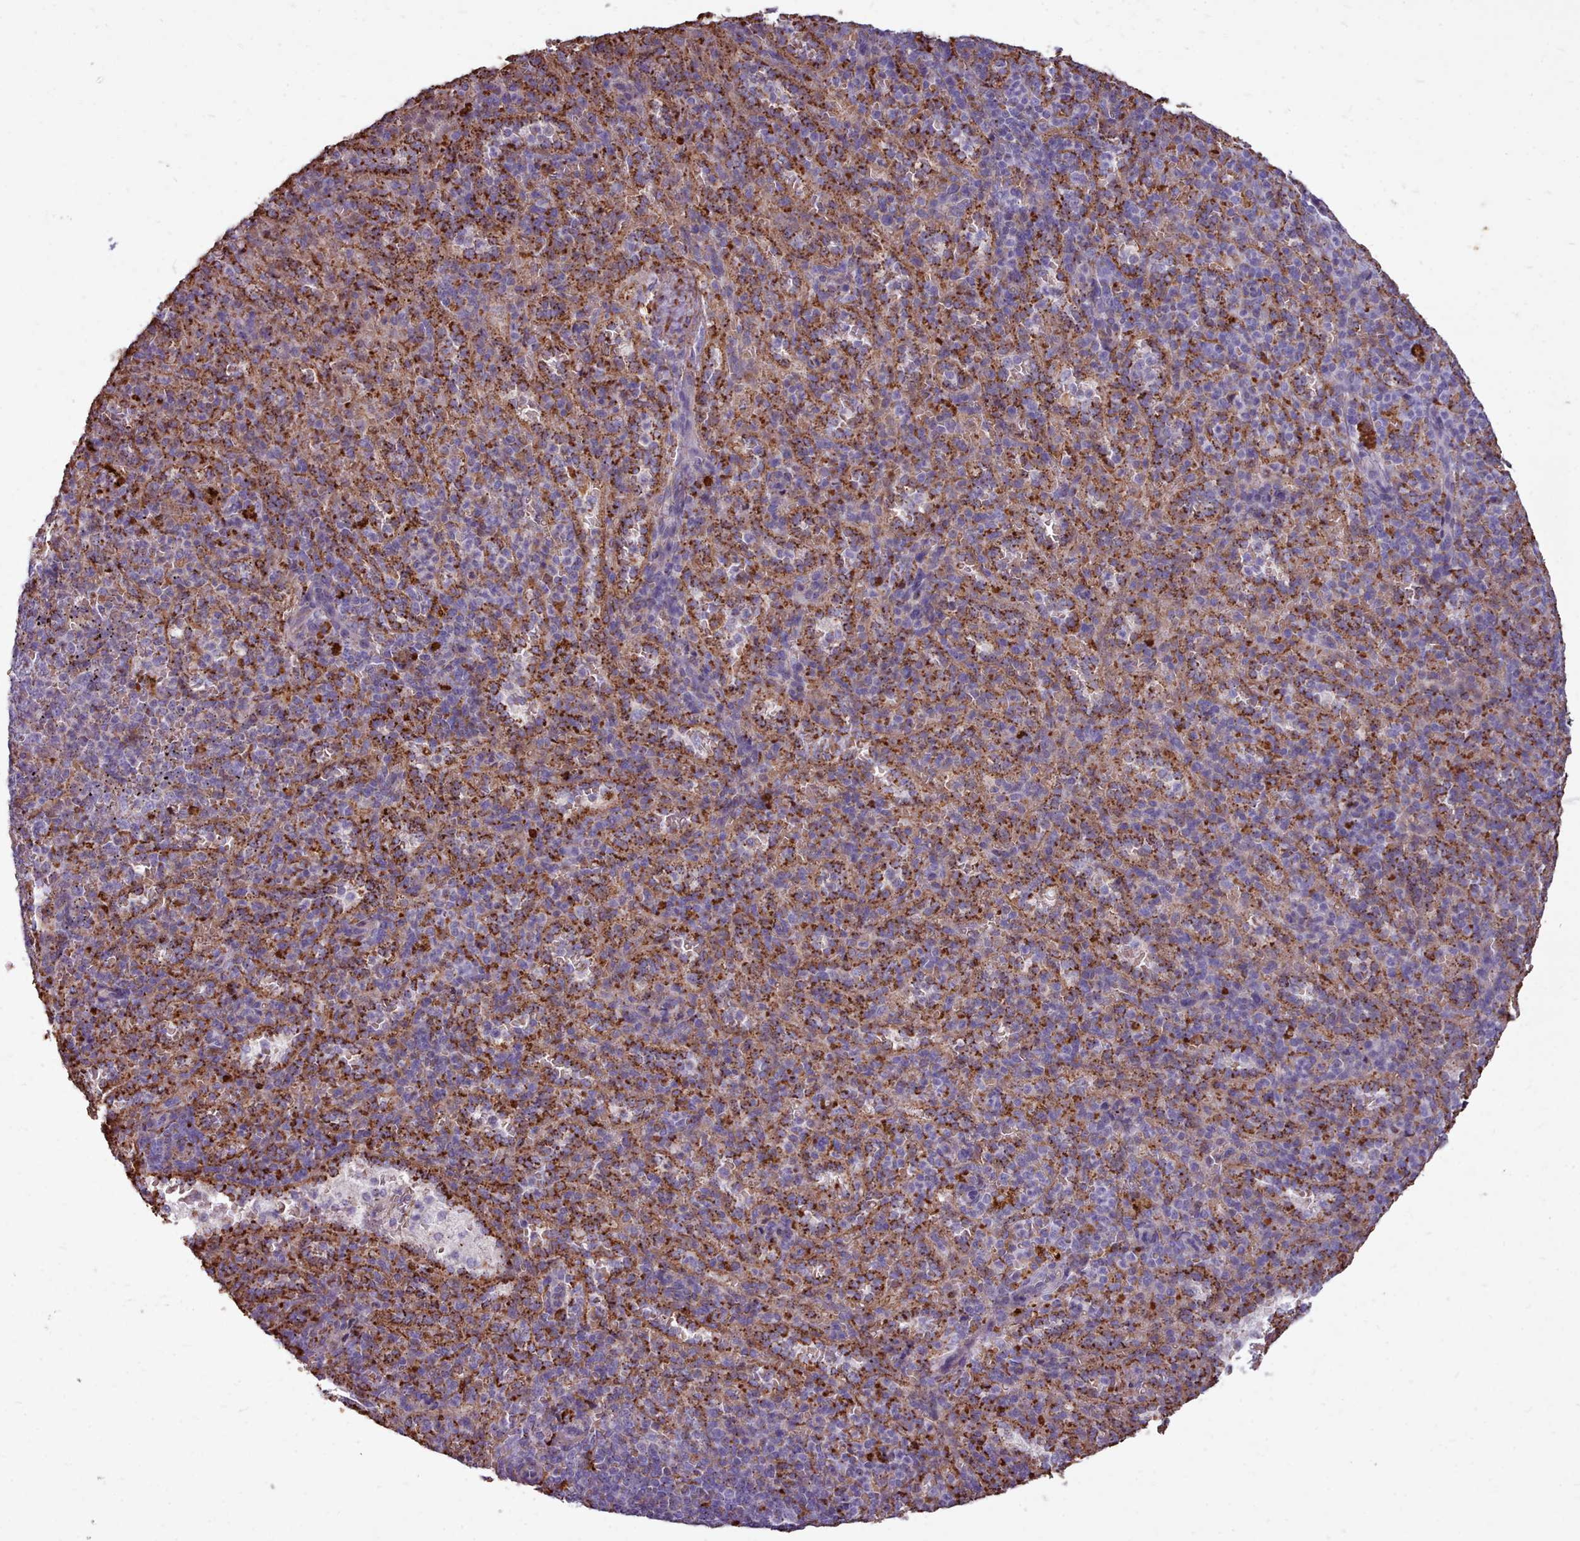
{"staining": {"intensity": "strong", "quantity": "25%-75%", "location": "cytoplasmic/membranous"}, "tissue": "spleen", "cell_type": "Cells in red pulp", "image_type": "normal", "snomed": [{"axis": "morphology", "description": "Normal tissue, NOS"}, {"axis": "topography", "description": "Spleen"}], "caption": "A micrograph of human spleen stained for a protein demonstrates strong cytoplasmic/membranous brown staining in cells in red pulp. (DAB IHC, brown staining for protein, blue staining for nuclei).", "gene": "PACSIN3", "patient": {"sex": "female", "age": 21}}